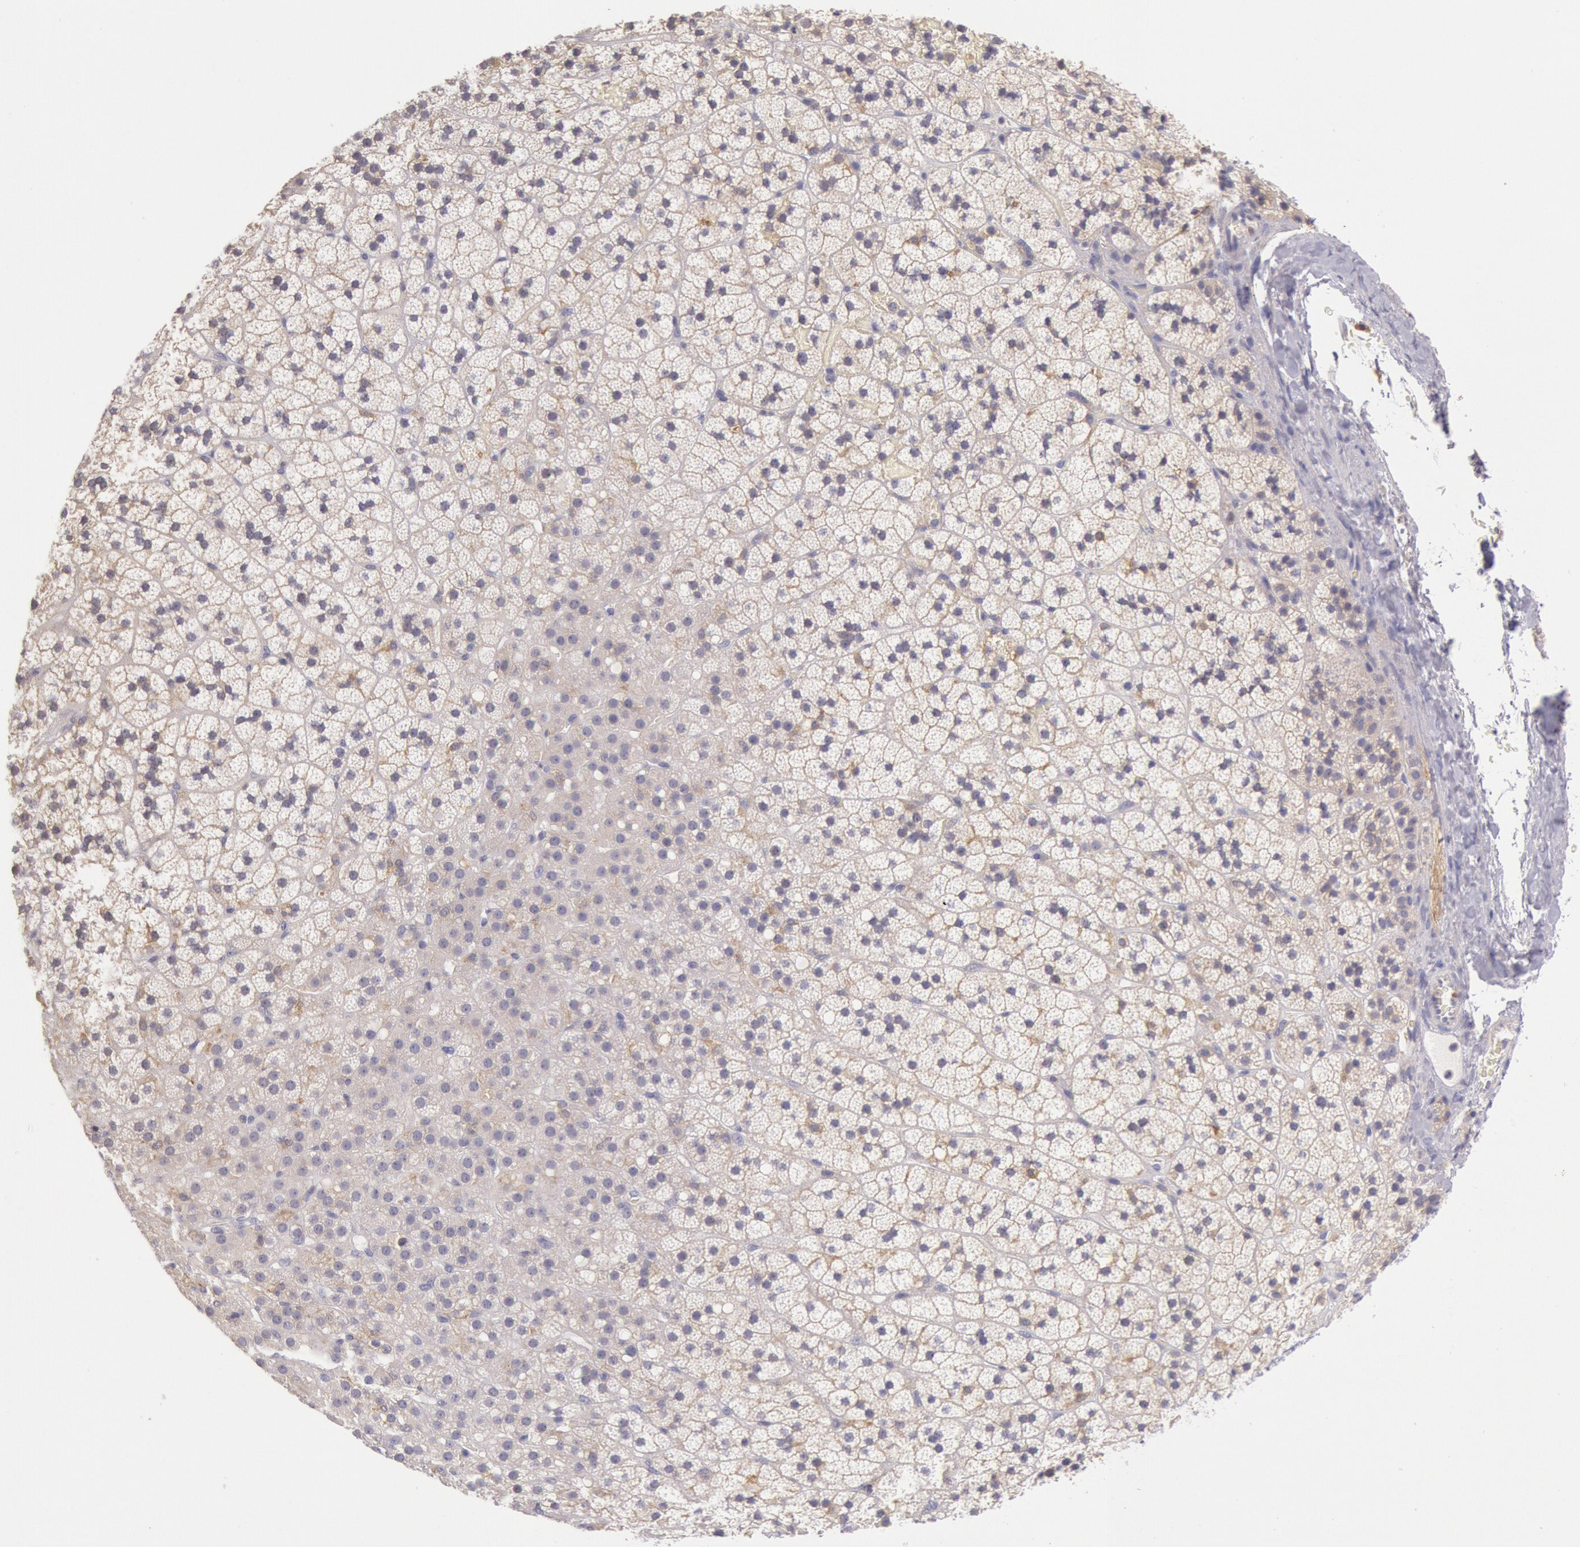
{"staining": {"intensity": "weak", "quantity": "<25%", "location": "cytoplasmic/membranous"}, "tissue": "adrenal gland", "cell_type": "Glandular cells", "image_type": "normal", "snomed": [{"axis": "morphology", "description": "Normal tissue, NOS"}, {"axis": "topography", "description": "Adrenal gland"}], "caption": "The IHC image has no significant expression in glandular cells of adrenal gland. (Brightfield microscopy of DAB immunohistochemistry at high magnification).", "gene": "MYO5A", "patient": {"sex": "male", "age": 35}}